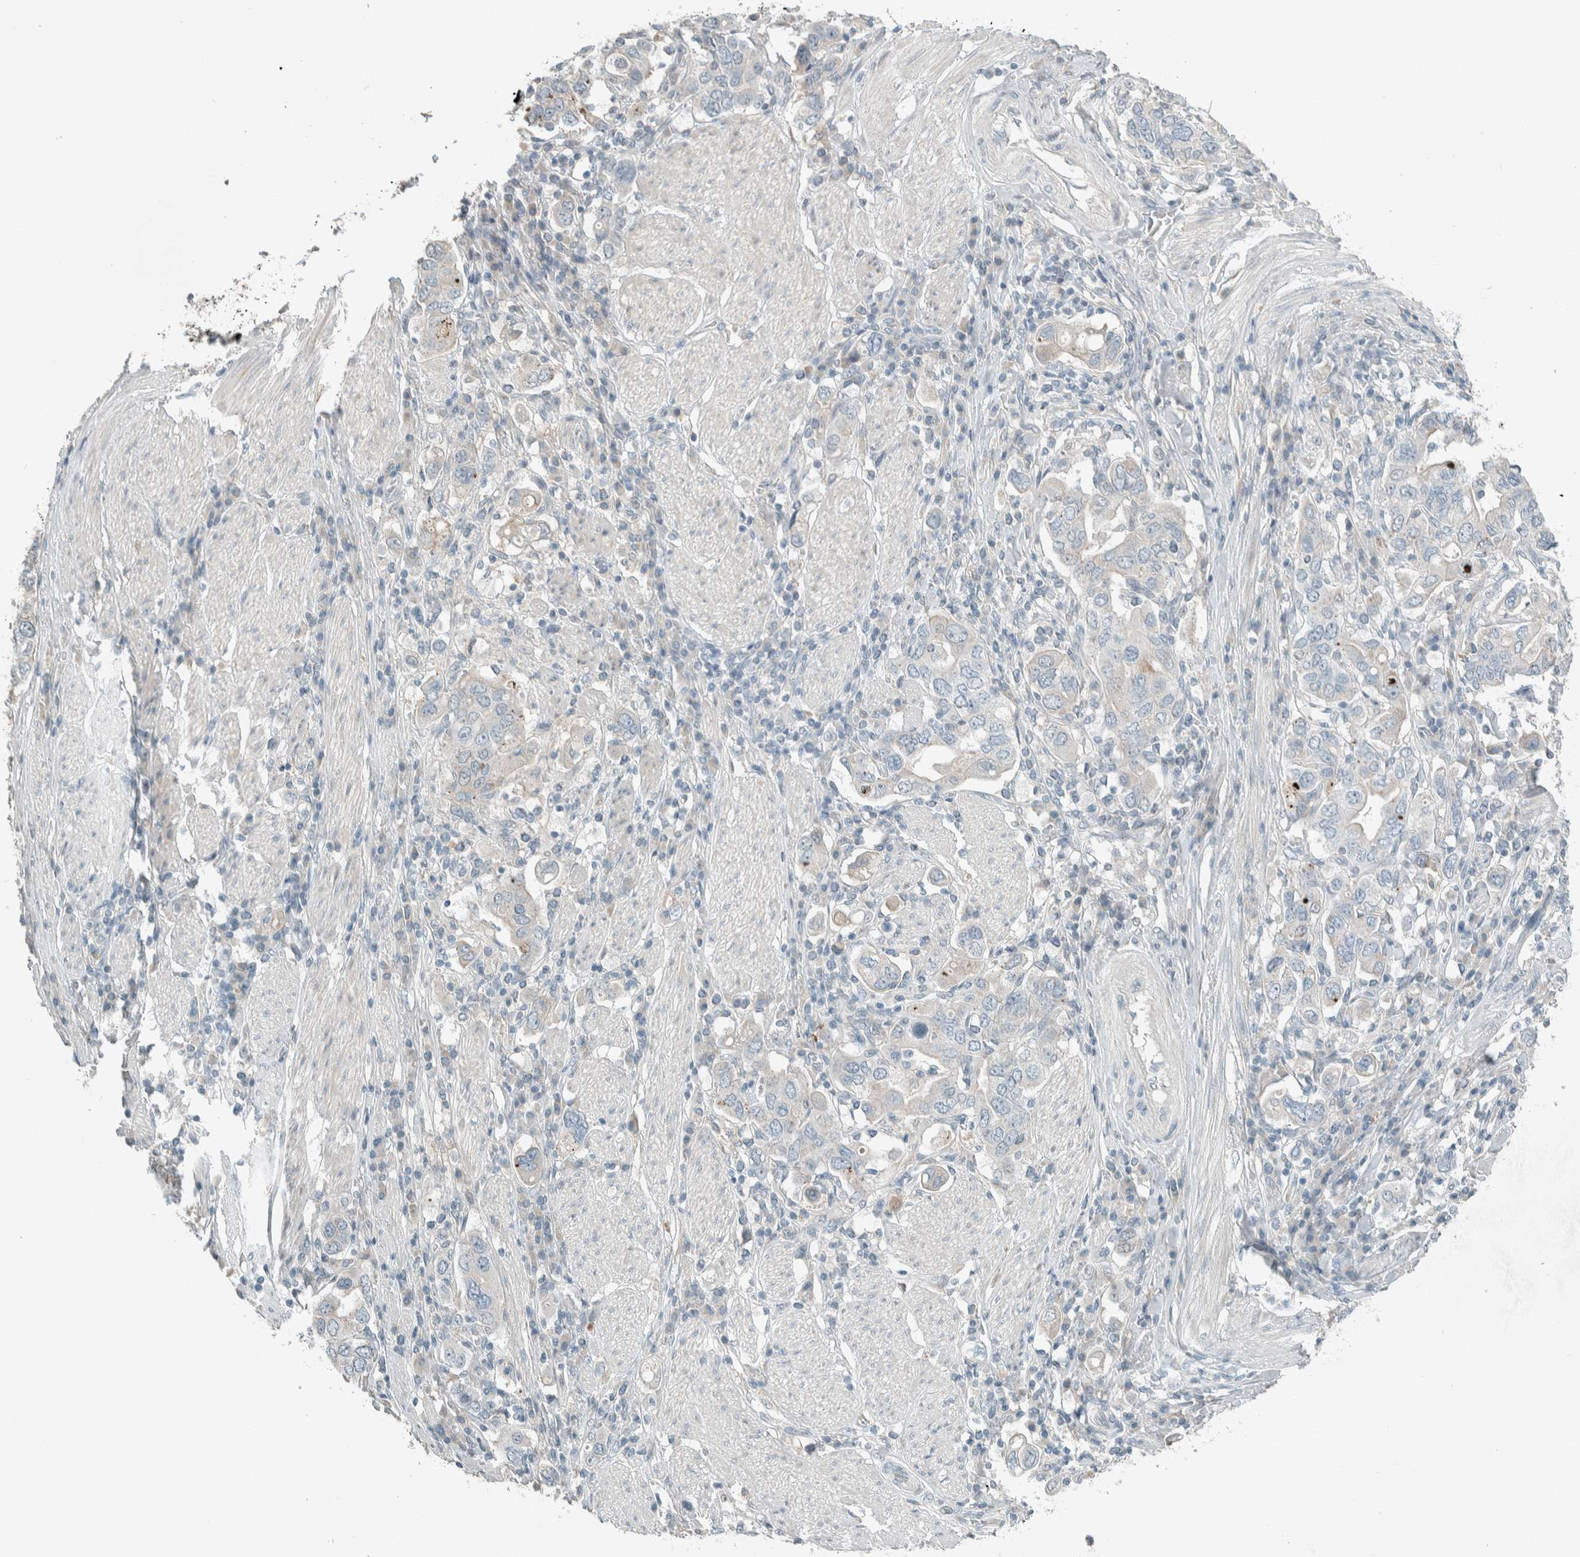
{"staining": {"intensity": "negative", "quantity": "none", "location": "none"}, "tissue": "stomach cancer", "cell_type": "Tumor cells", "image_type": "cancer", "snomed": [{"axis": "morphology", "description": "Adenocarcinoma, NOS"}, {"axis": "topography", "description": "Stomach, upper"}], "caption": "Immunohistochemistry image of stomach adenocarcinoma stained for a protein (brown), which demonstrates no positivity in tumor cells.", "gene": "CERCAM", "patient": {"sex": "male", "age": 62}}